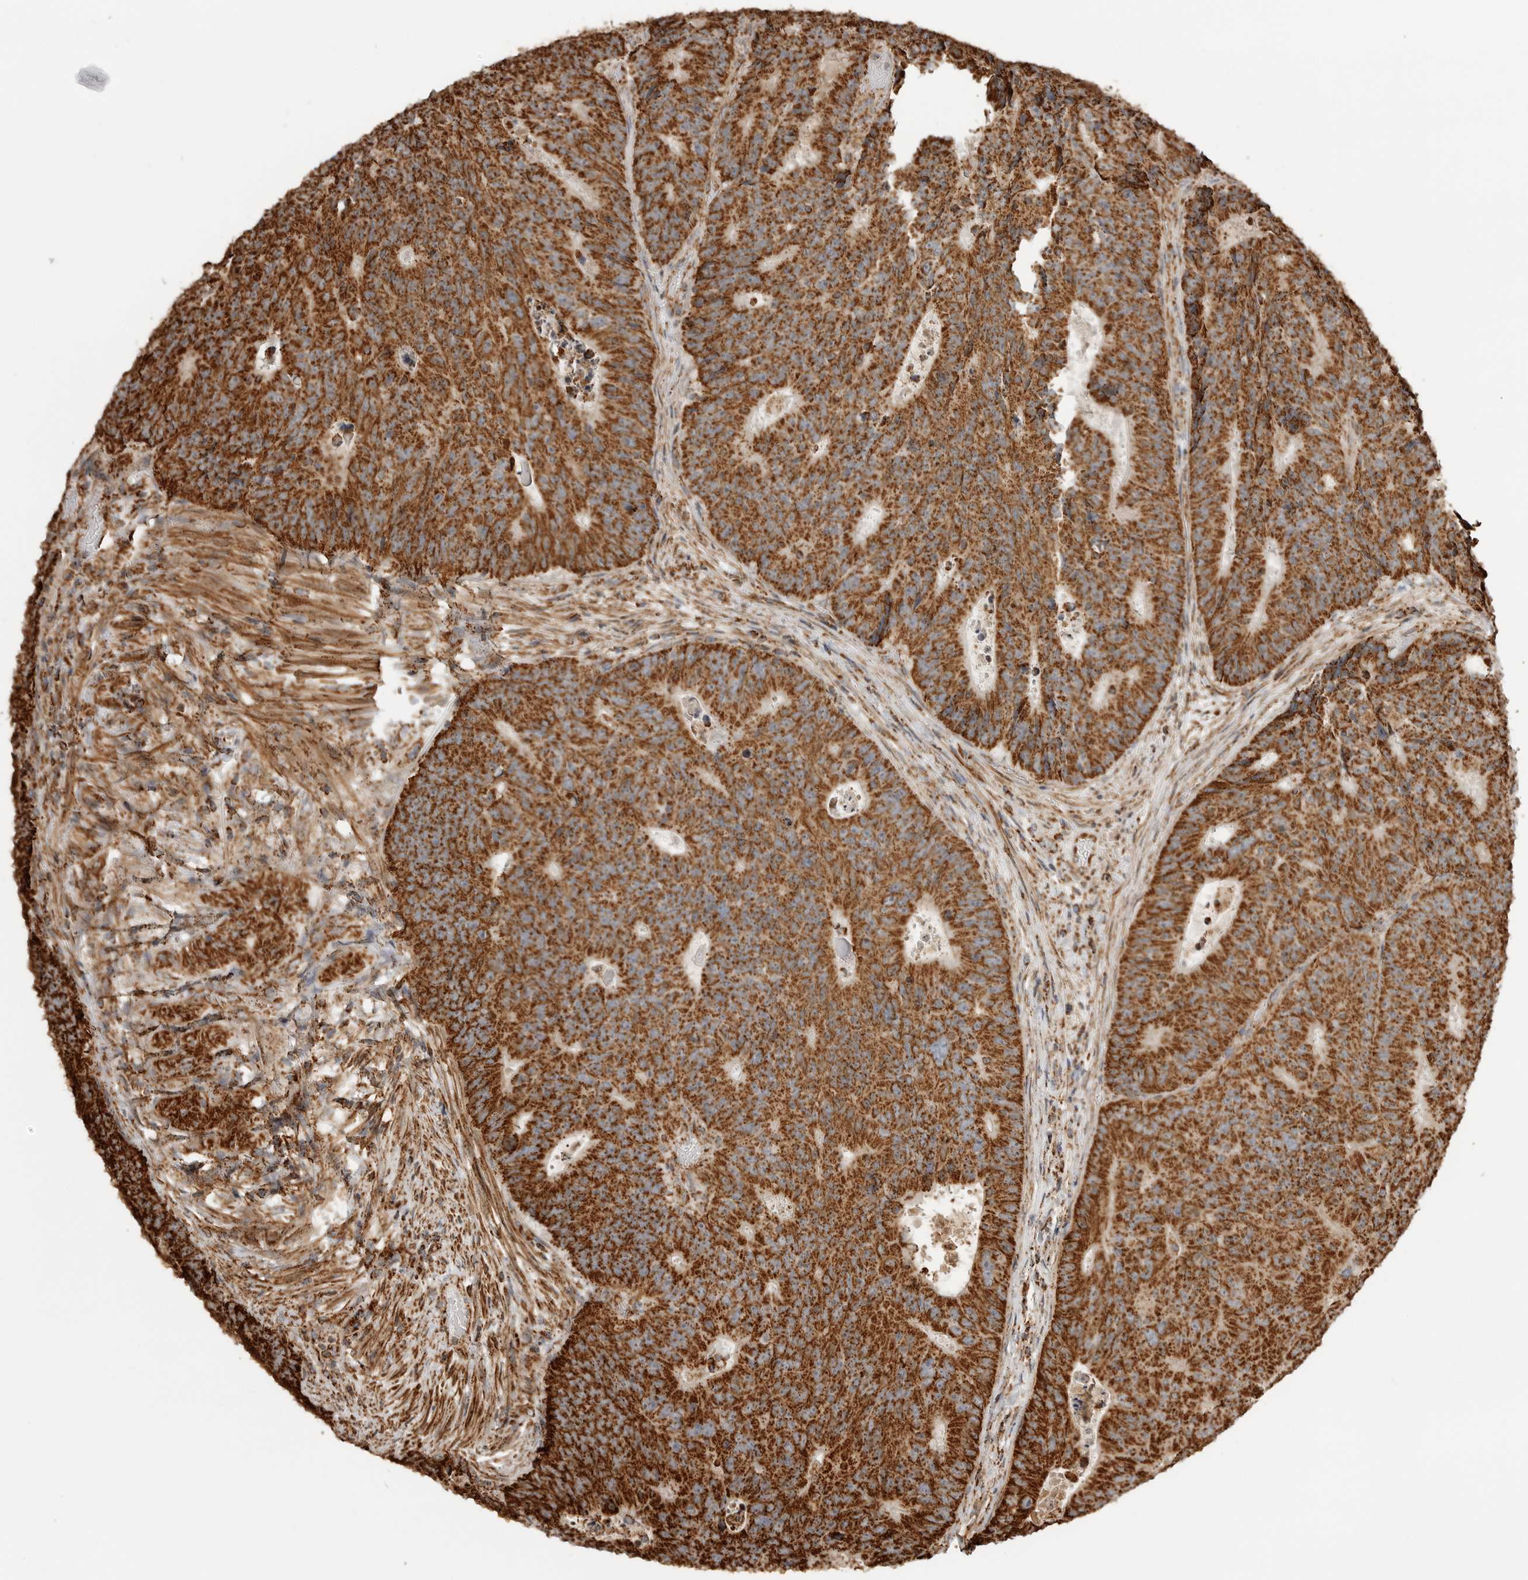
{"staining": {"intensity": "strong", "quantity": ">75%", "location": "cytoplasmic/membranous"}, "tissue": "colorectal cancer", "cell_type": "Tumor cells", "image_type": "cancer", "snomed": [{"axis": "morphology", "description": "Adenocarcinoma, NOS"}, {"axis": "topography", "description": "Colon"}], "caption": "Immunohistochemical staining of colorectal cancer (adenocarcinoma) demonstrates strong cytoplasmic/membranous protein staining in approximately >75% of tumor cells.", "gene": "BMP2K", "patient": {"sex": "male", "age": 87}}